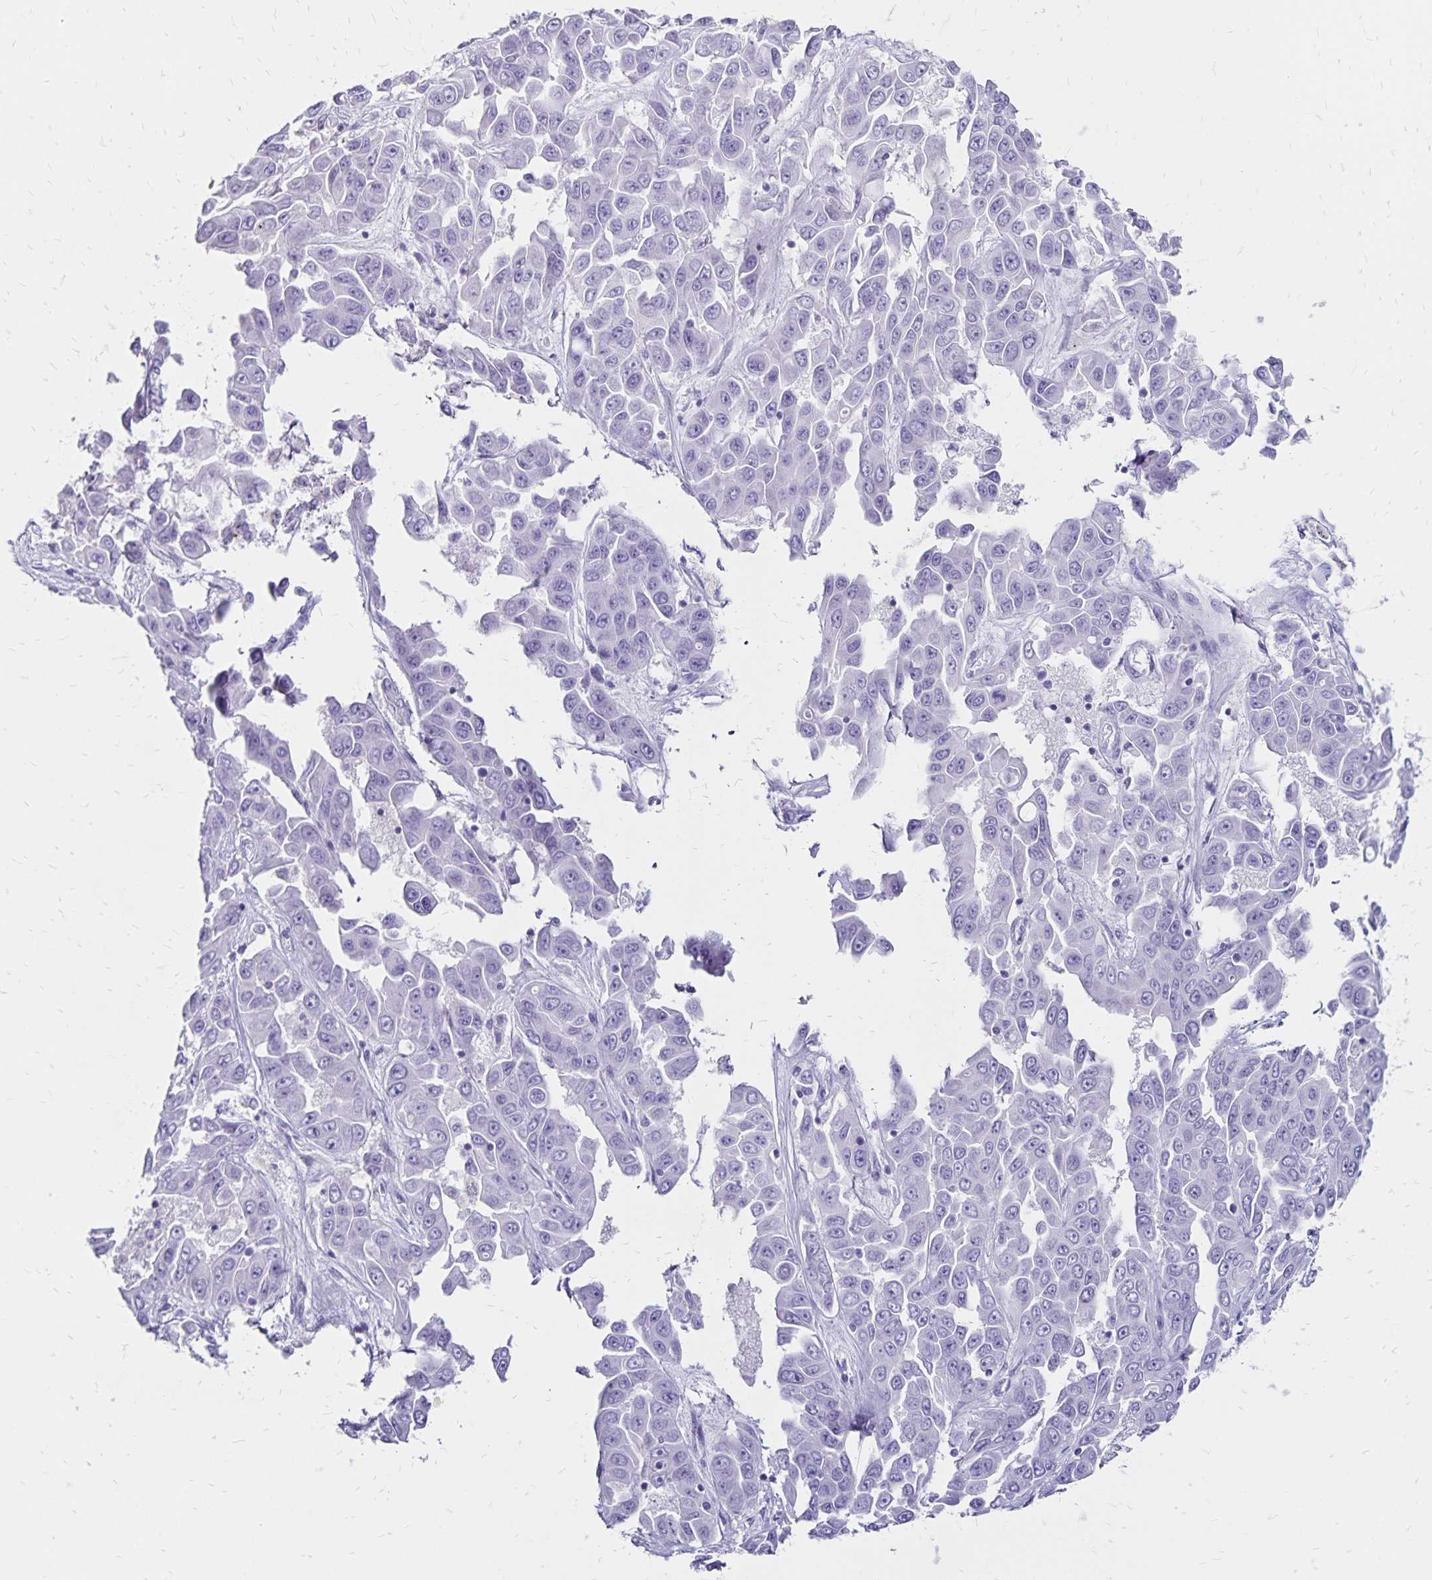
{"staining": {"intensity": "negative", "quantity": "none", "location": "none"}, "tissue": "liver cancer", "cell_type": "Tumor cells", "image_type": "cancer", "snomed": [{"axis": "morphology", "description": "Cholangiocarcinoma"}, {"axis": "topography", "description": "Liver"}], "caption": "A micrograph of cholangiocarcinoma (liver) stained for a protein reveals no brown staining in tumor cells.", "gene": "IKZF1", "patient": {"sex": "female", "age": 52}}